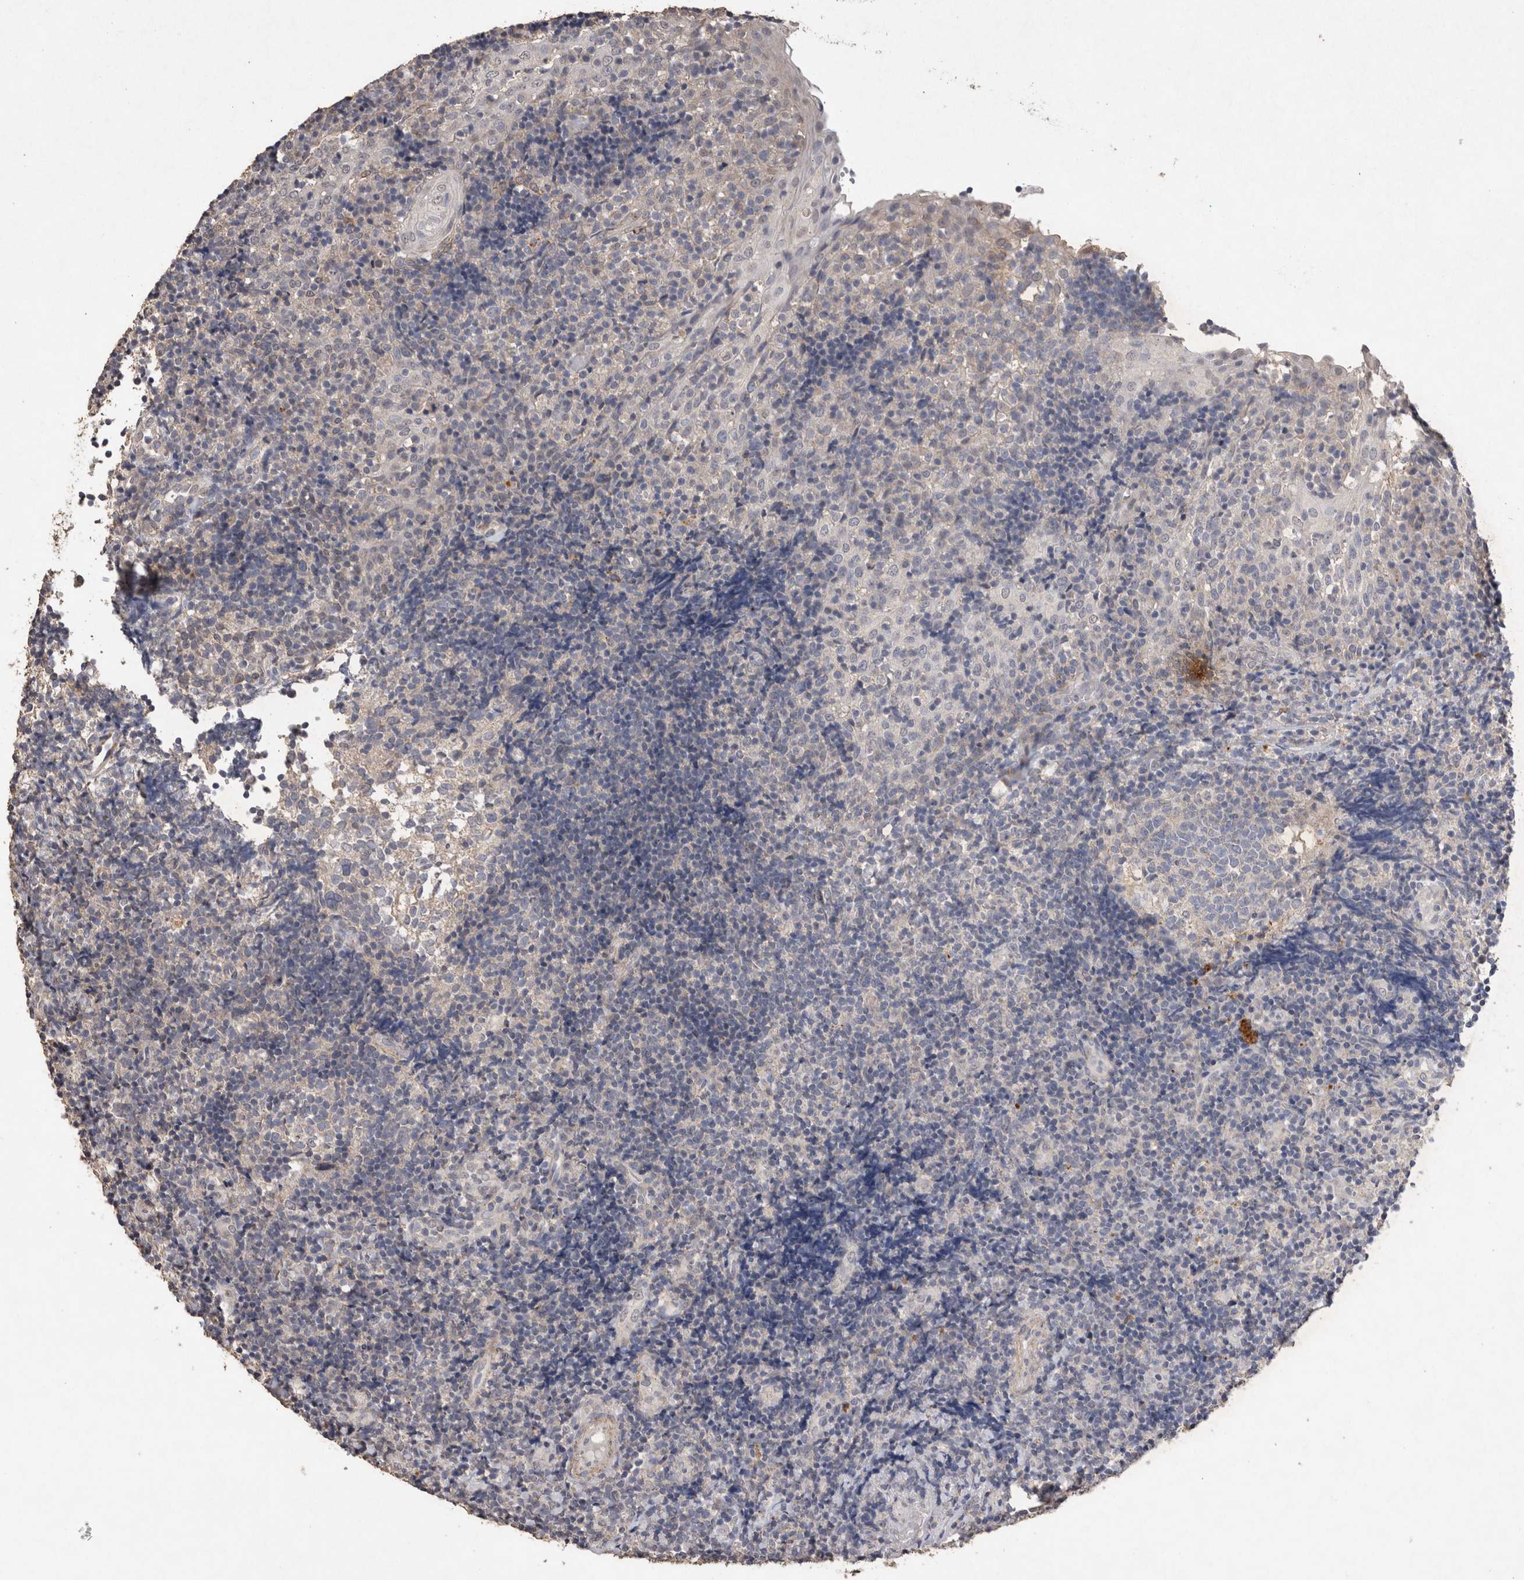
{"staining": {"intensity": "negative", "quantity": "none", "location": "none"}, "tissue": "tonsil", "cell_type": "Germinal center cells", "image_type": "normal", "snomed": [{"axis": "morphology", "description": "Normal tissue, NOS"}, {"axis": "topography", "description": "Tonsil"}], "caption": "Photomicrograph shows no significant protein positivity in germinal center cells of benign tonsil.", "gene": "CDH6", "patient": {"sex": "female", "age": 40}}